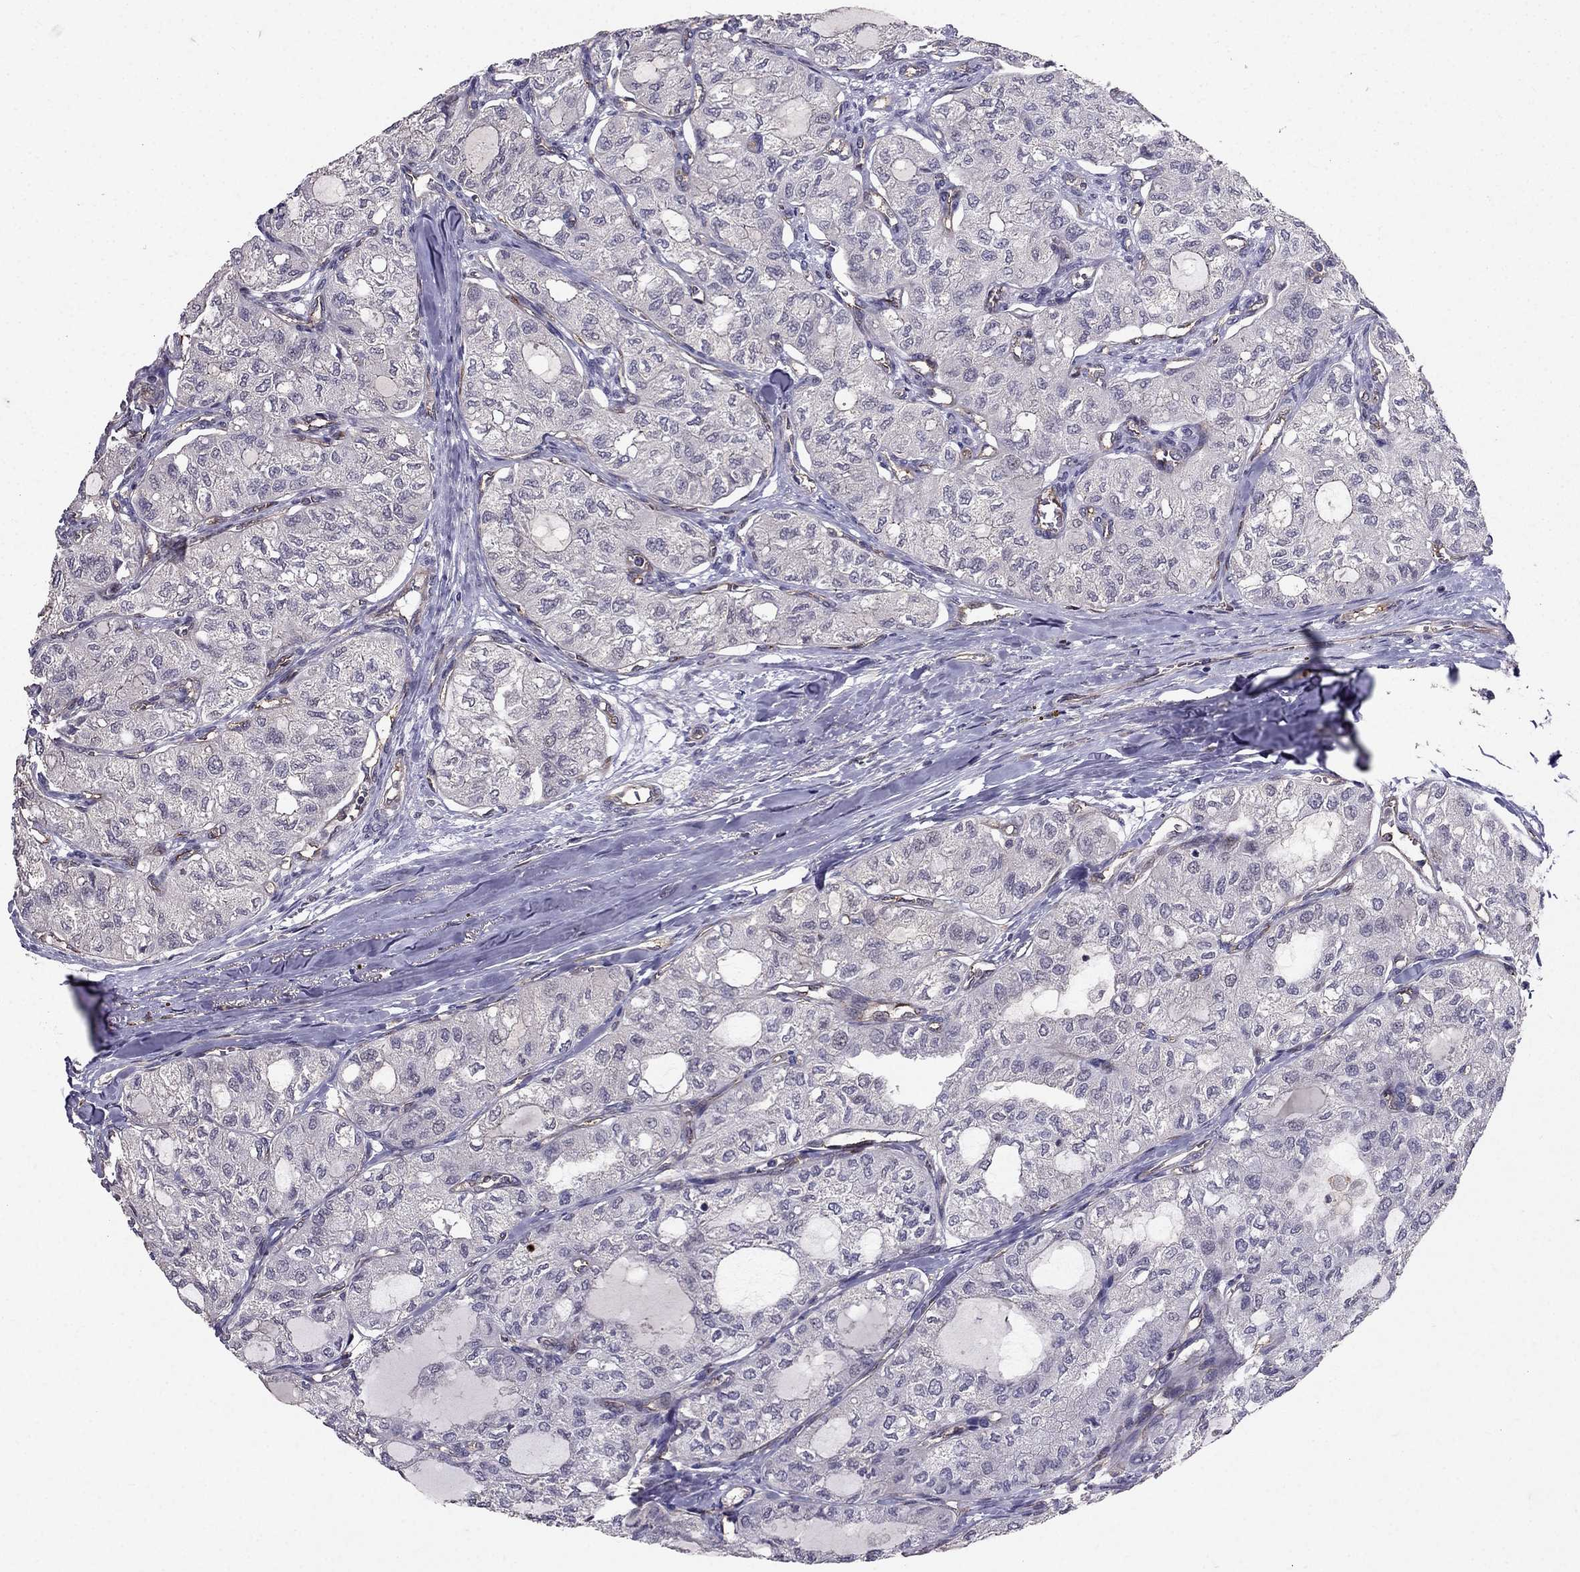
{"staining": {"intensity": "negative", "quantity": "none", "location": "none"}, "tissue": "thyroid cancer", "cell_type": "Tumor cells", "image_type": "cancer", "snomed": [{"axis": "morphology", "description": "Follicular adenoma carcinoma, NOS"}, {"axis": "topography", "description": "Thyroid gland"}], "caption": "Immunohistochemical staining of human follicular adenoma carcinoma (thyroid) reveals no significant expression in tumor cells.", "gene": "RASIP1", "patient": {"sex": "male", "age": 75}}